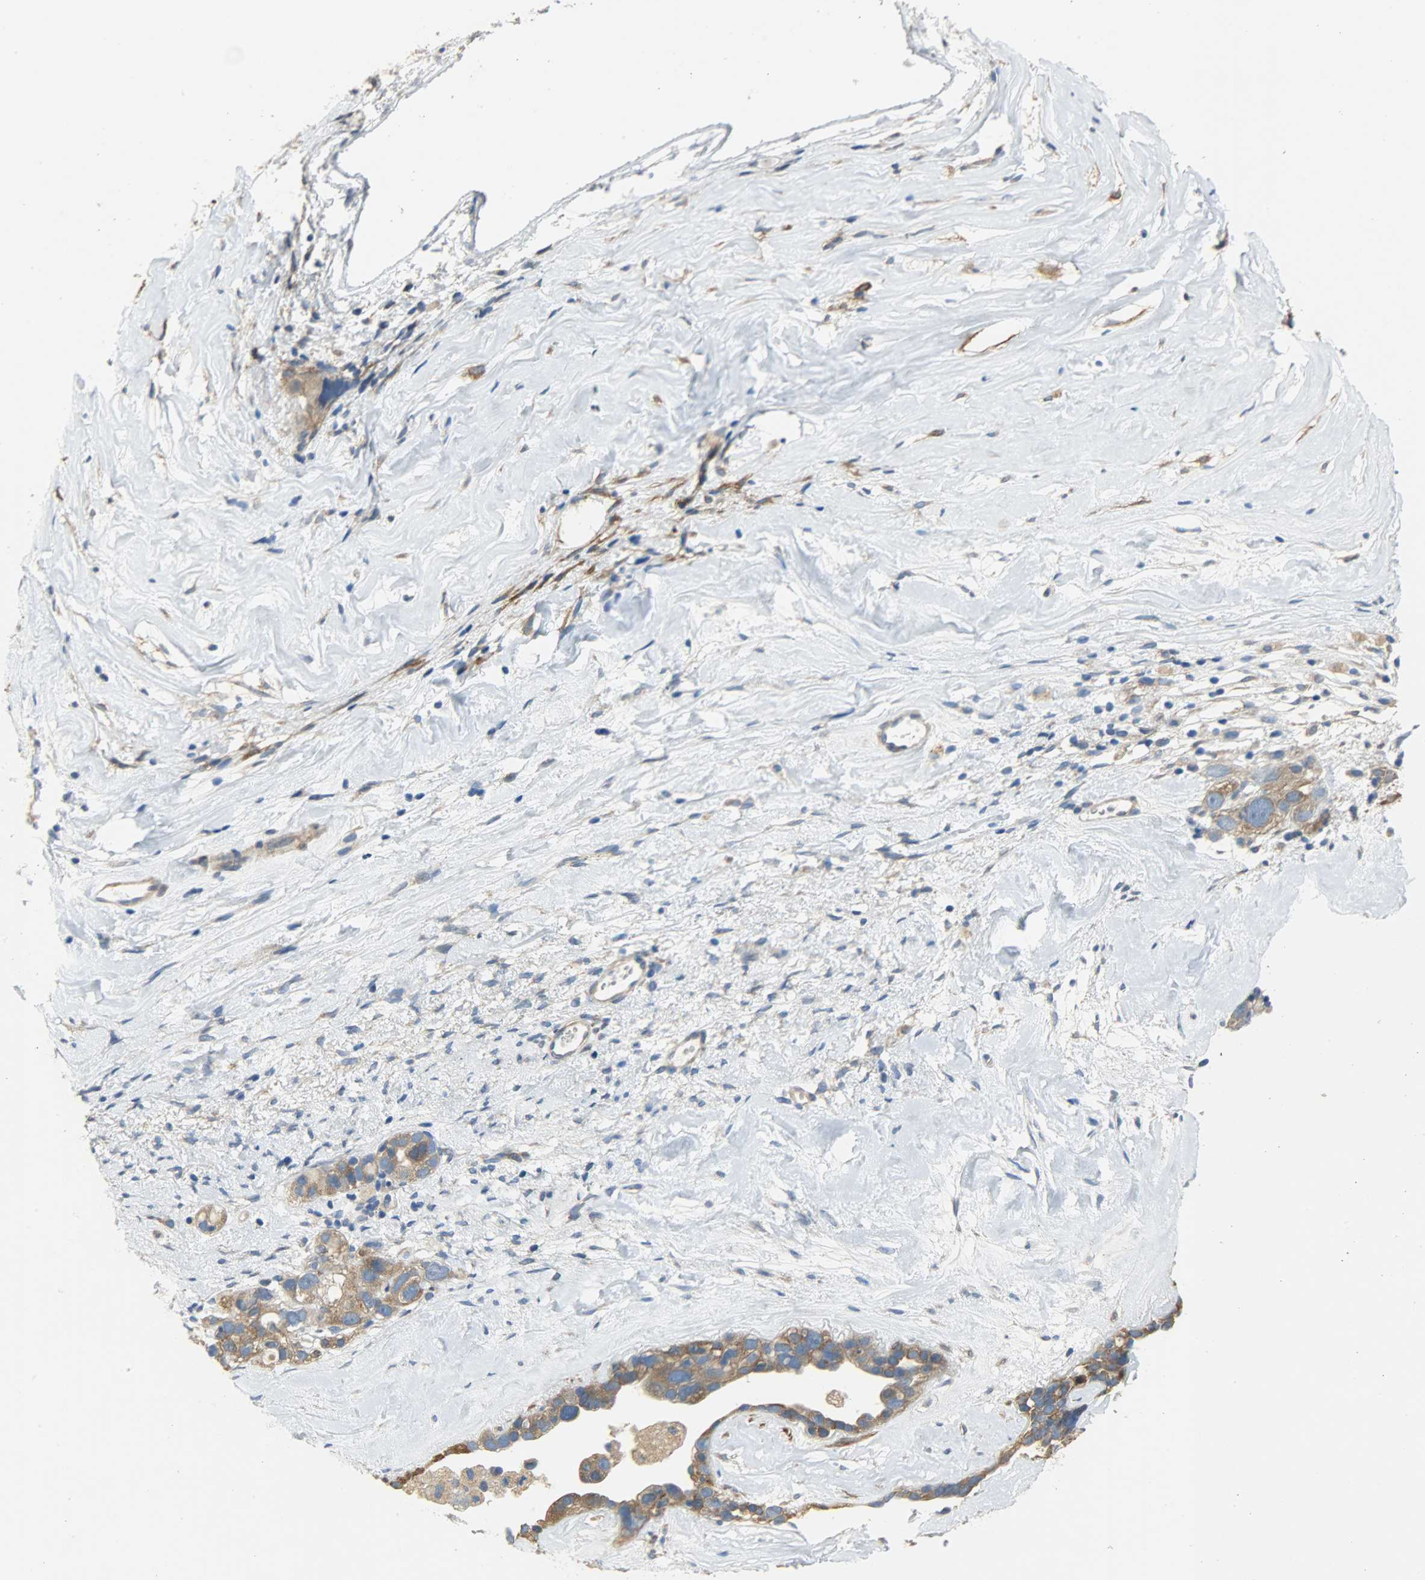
{"staining": {"intensity": "strong", "quantity": ">75%", "location": "cytoplasmic/membranous"}, "tissue": "ovarian cancer", "cell_type": "Tumor cells", "image_type": "cancer", "snomed": [{"axis": "morphology", "description": "Cystadenocarcinoma, serous, NOS"}, {"axis": "topography", "description": "Ovary"}], "caption": "Protein staining reveals strong cytoplasmic/membranous positivity in approximately >75% of tumor cells in ovarian cancer (serous cystadenocarcinoma). The staining is performed using DAB (3,3'-diaminobenzidine) brown chromogen to label protein expression. The nuclei are counter-stained blue using hematoxylin.", "gene": "C1orf198", "patient": {"sex": "female", "age": 66}}